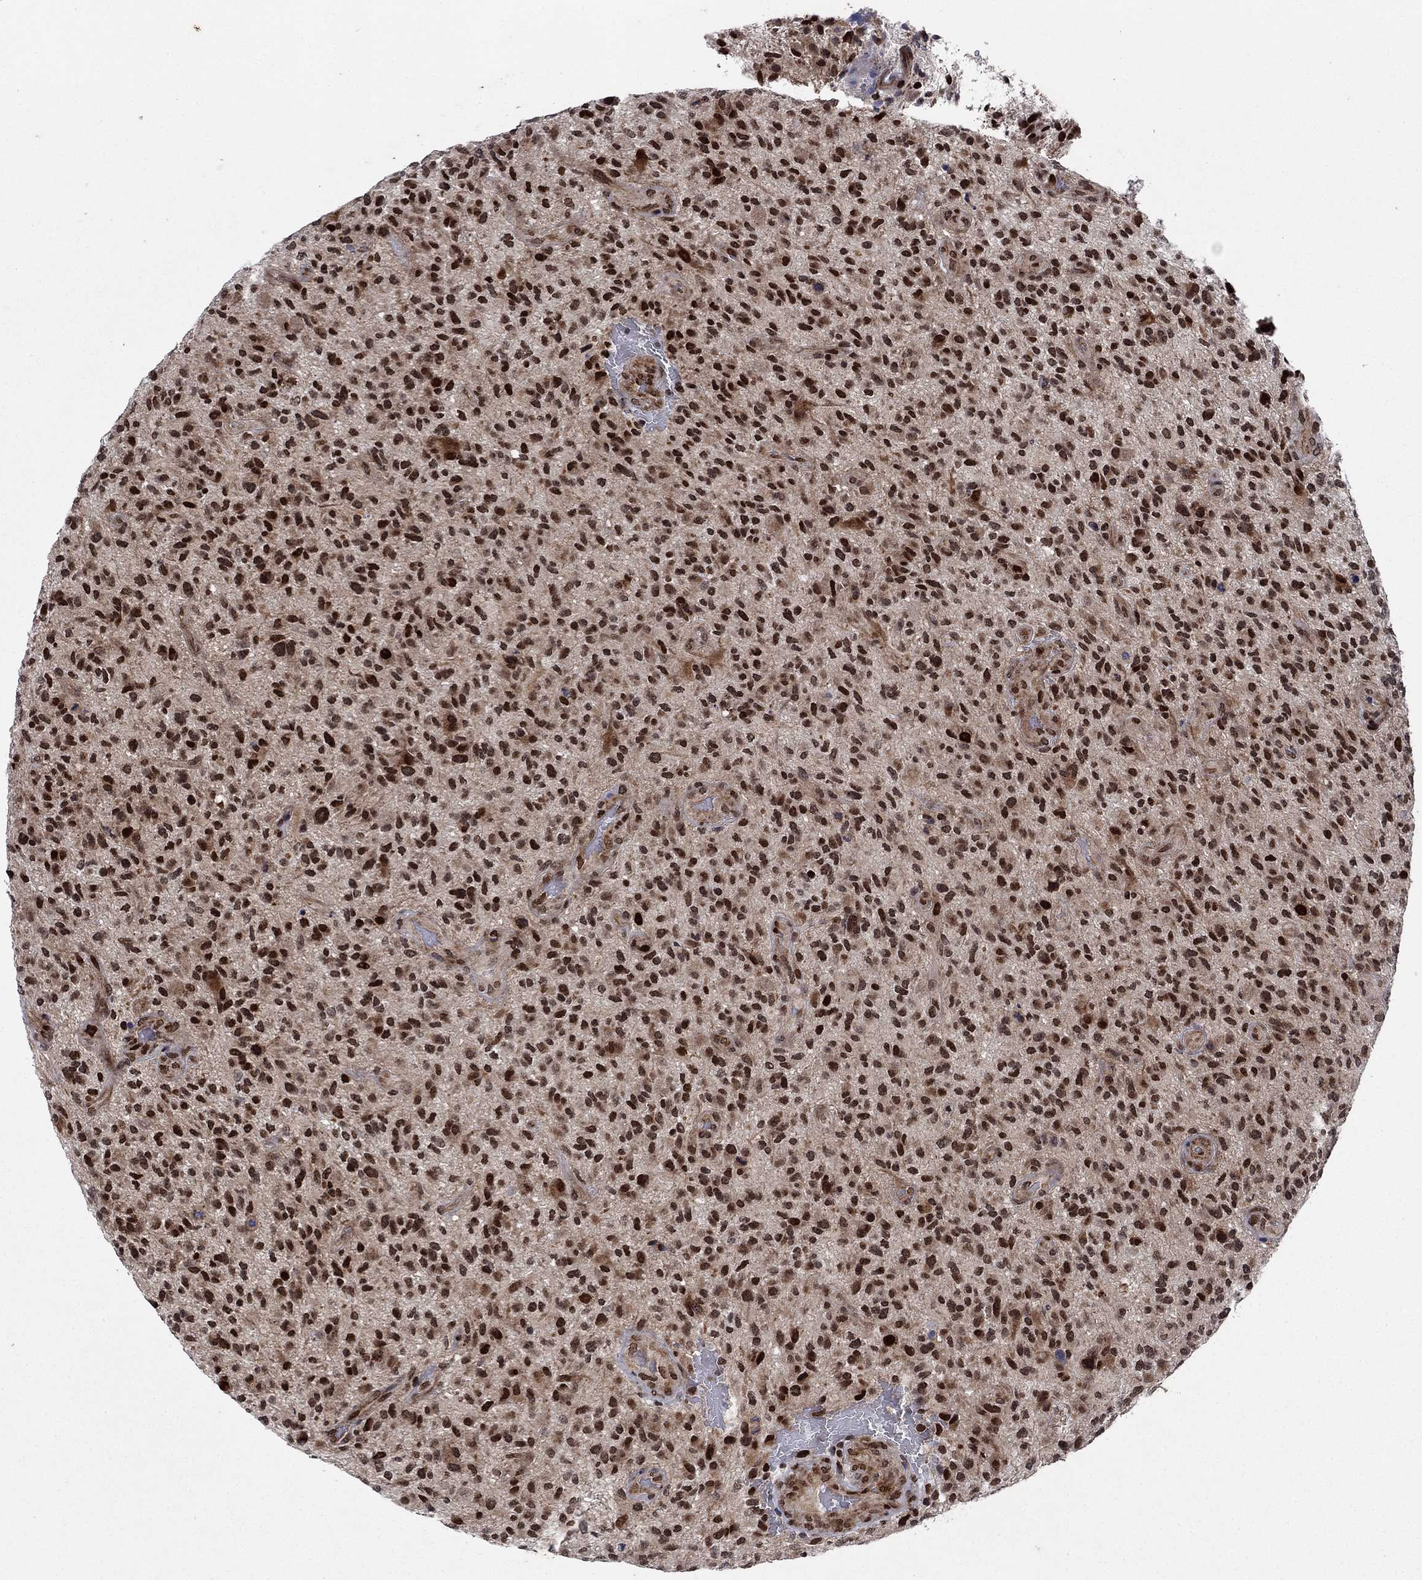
{"staining": {"intensity": "strong", "quantity": ">75%", "location": "nuclear"}, "tissue": "glioma", "cell_type": "Tumor cells", "image_type": "cancer", "snomed": [{"axis": "morphology", "description": "Glioma, malignant, High grade"}, {"axis": "topography", "description": "Brain"}], "caption": "Tumor cells exhibit high levels of strong nuclear staining in approximately >75% of cells in human malignant glioma (high-grade).", "gene": "PRICKLE4", "patient": {"sex": "male", "age": 47}}